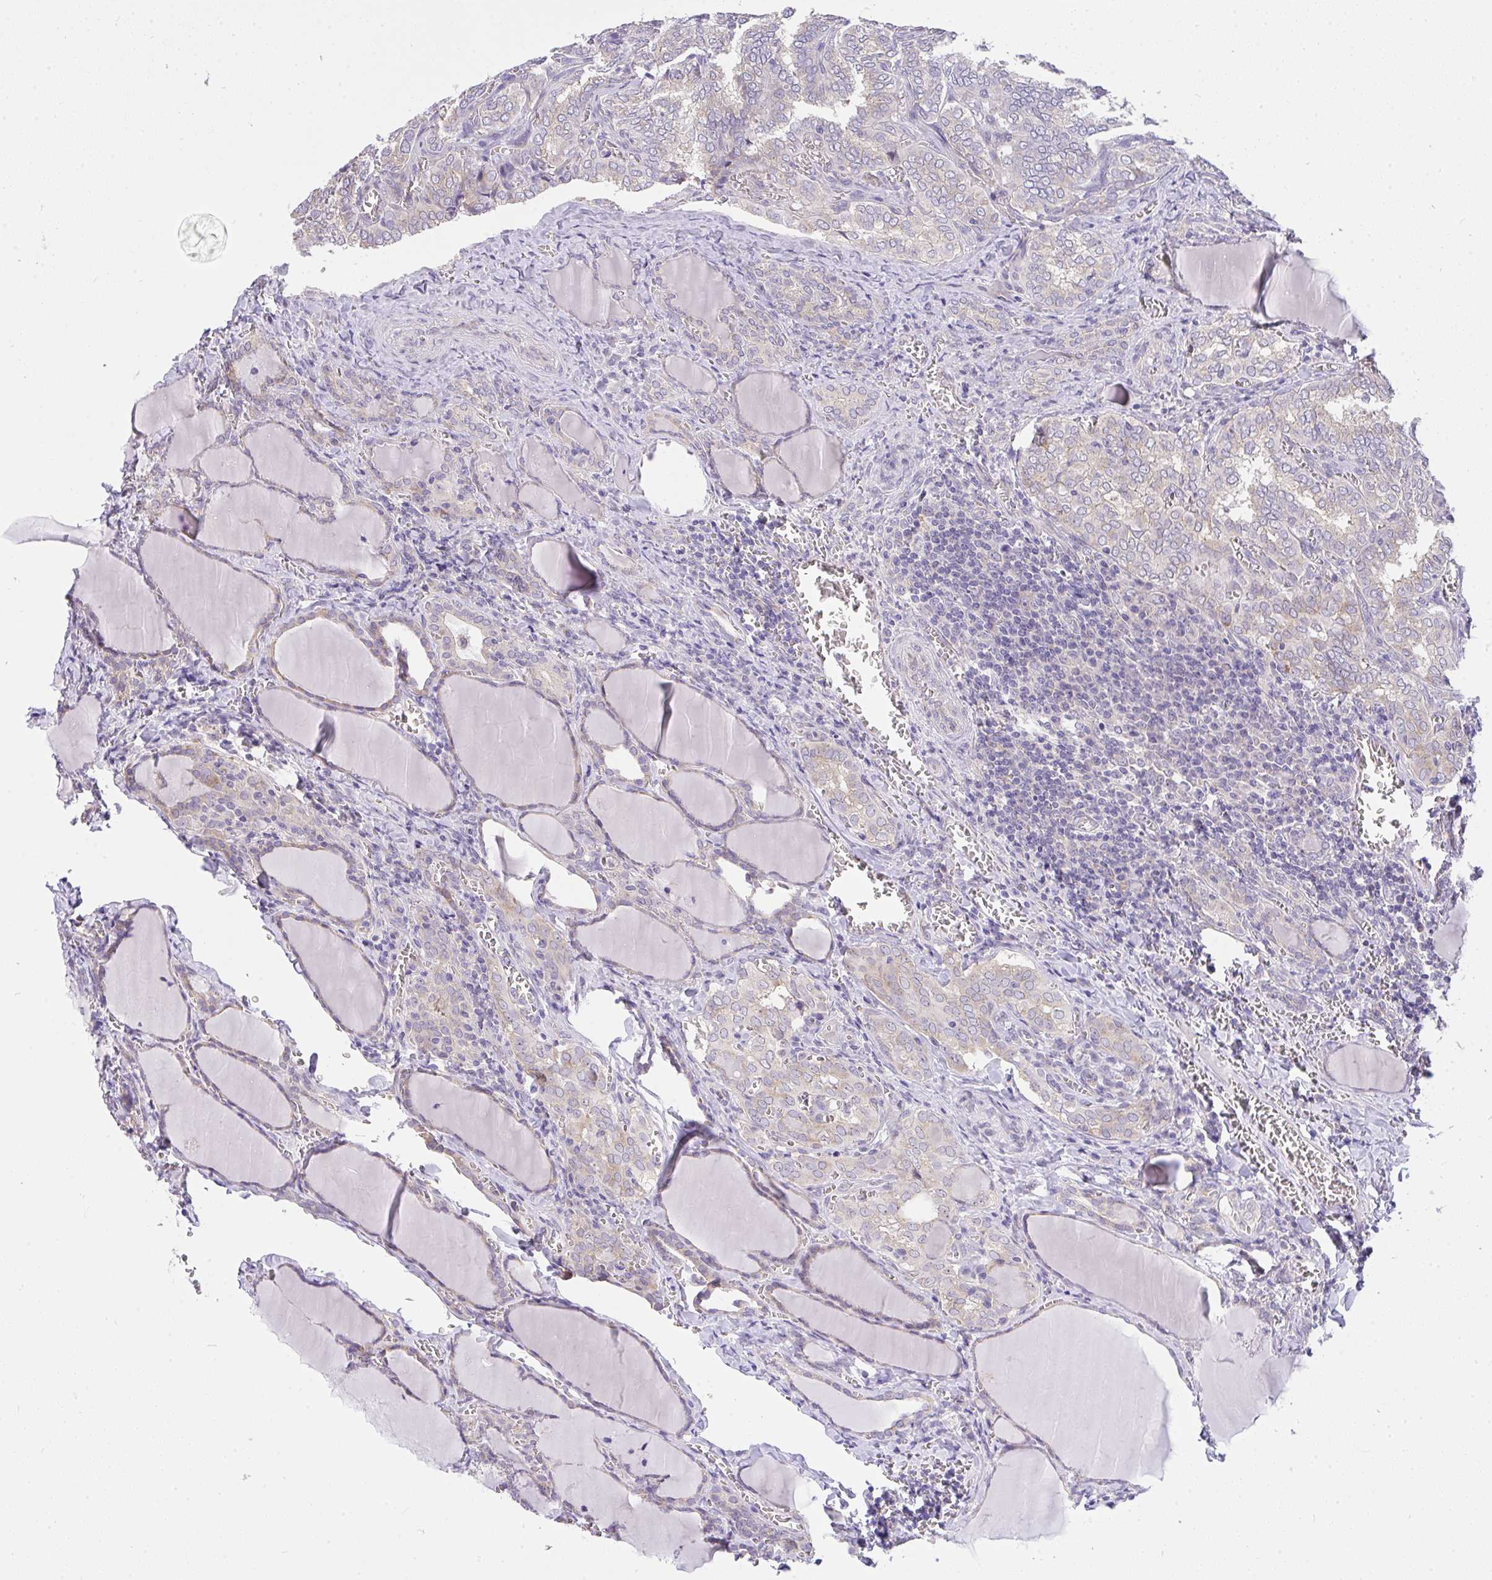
{"staining": {"intensity": "weak", "quantity": "25%-75%", "location": "cytoplasmic/membranous"}, "tissue": "thyroid cancer", "cell_type": "Tumor cells", "image_type": "cancer", "snomed": [{"axis": "morphology", "description": "Papillary adenocarcinoma, NOS"}, {"axis": "topography", "description": "Thyroid gland"}], "caption": "Tumor cells exhibit weak cytoplasmic/membranous staining in approximately 25%-75% of cells in thyroid cancer.", "gene": "VGLL3", "patient": {"sex": "female", "age": 30}}